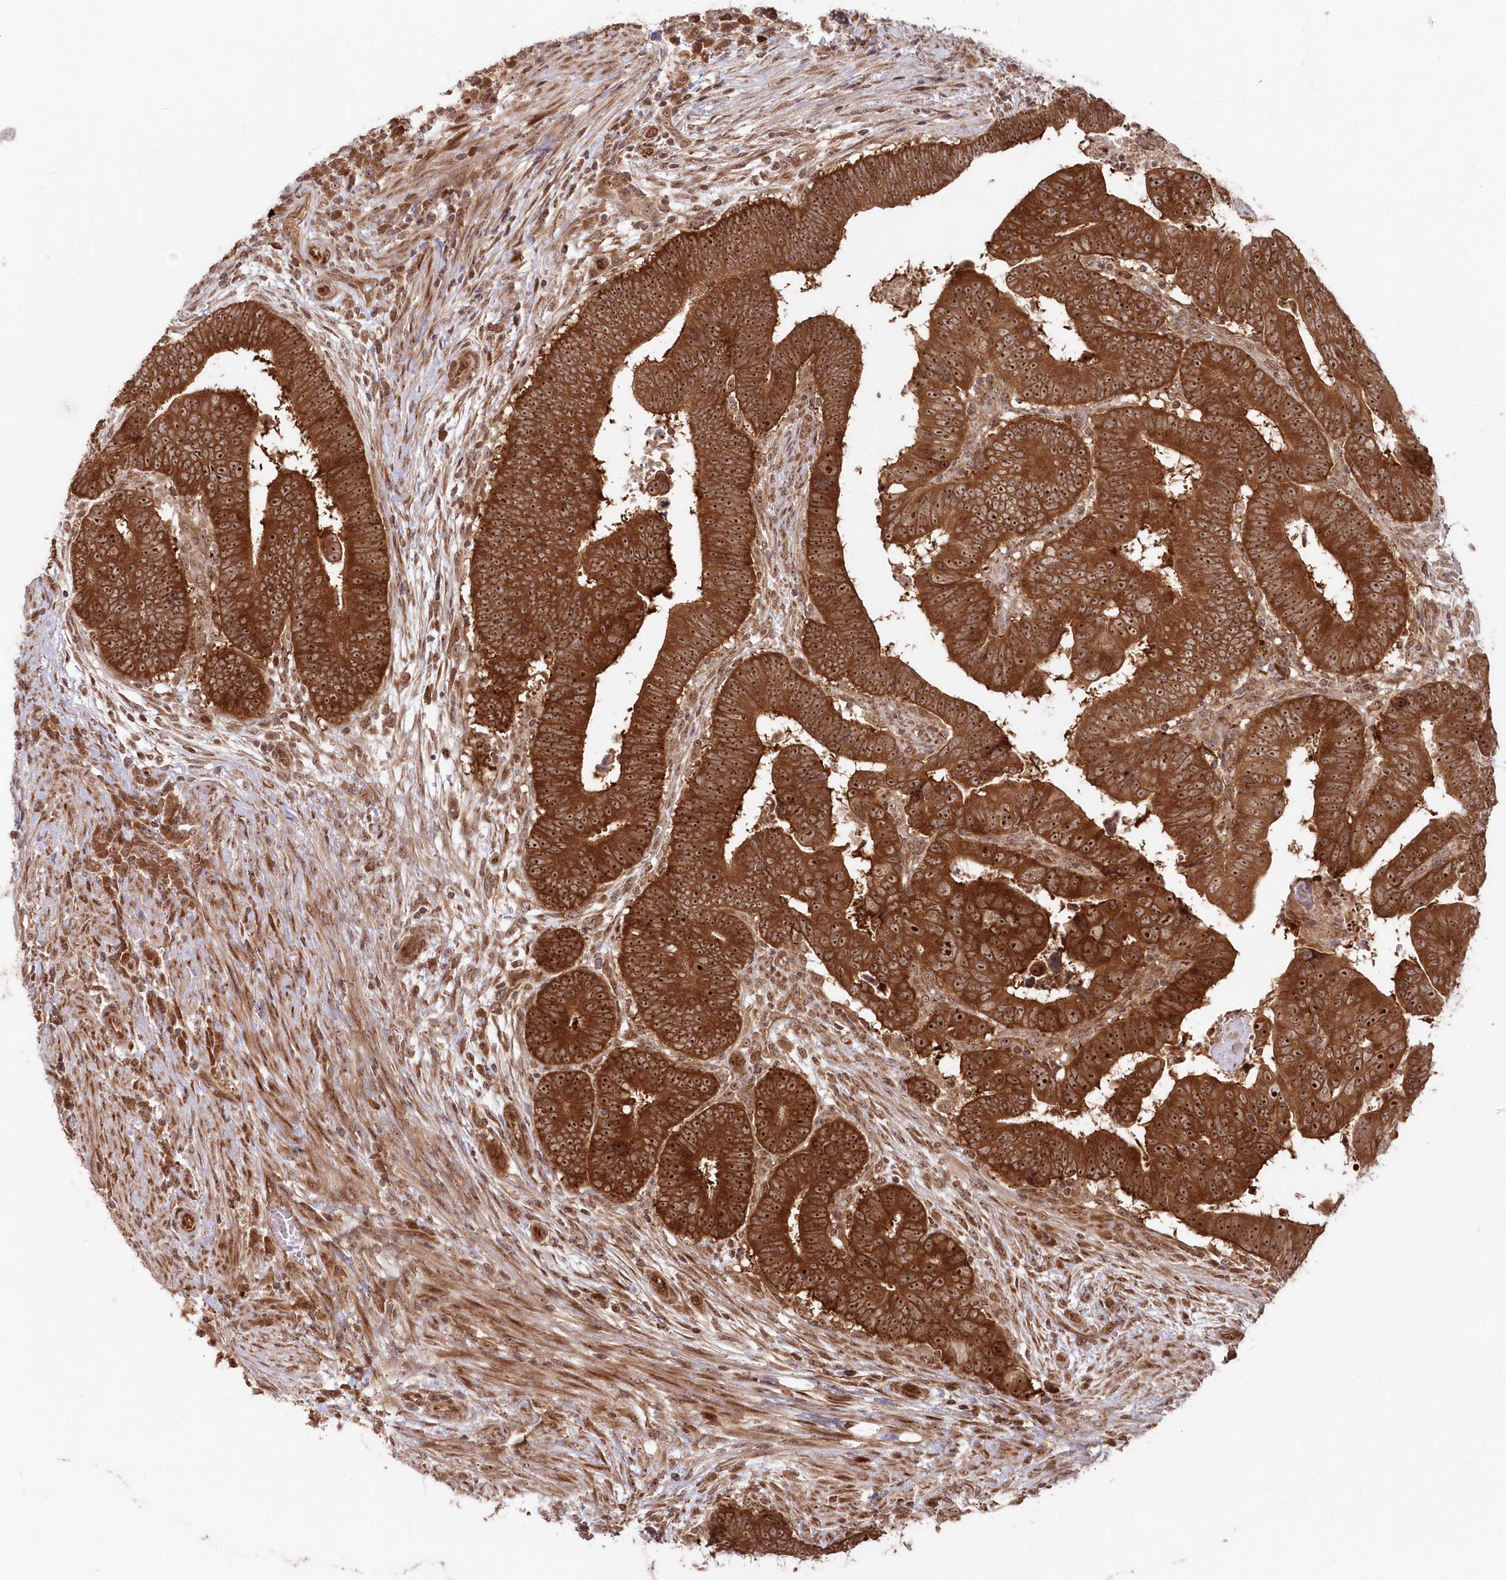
{"staining": {"intensity": "strong", "quantity": ">75%", "location": "cytoplasmic/membranous,nuclear"}, "tissue": "colorectal cancer", "cell_type": "Tumor cells", "image_type": "cancer", "snomed": [{"axis": "morphology", "description": "Normal tissue, NOS"}, {"axis": "morphology", "description": "Adenocarcinoma, NOS"}, {"axis": "topography", "description": "Rectum"}], "caption": "Adenocarcinoma (colorectal) was stained to show a protein in brown. There is high levels of strong cytoplasmic/membranous and nuclear staining in approximately >75% of tumor cells. (IHC, brightfield microscopy, high magnification).", "gene": "SERINC1", "patient": {"sex": "female", "age": 65}}